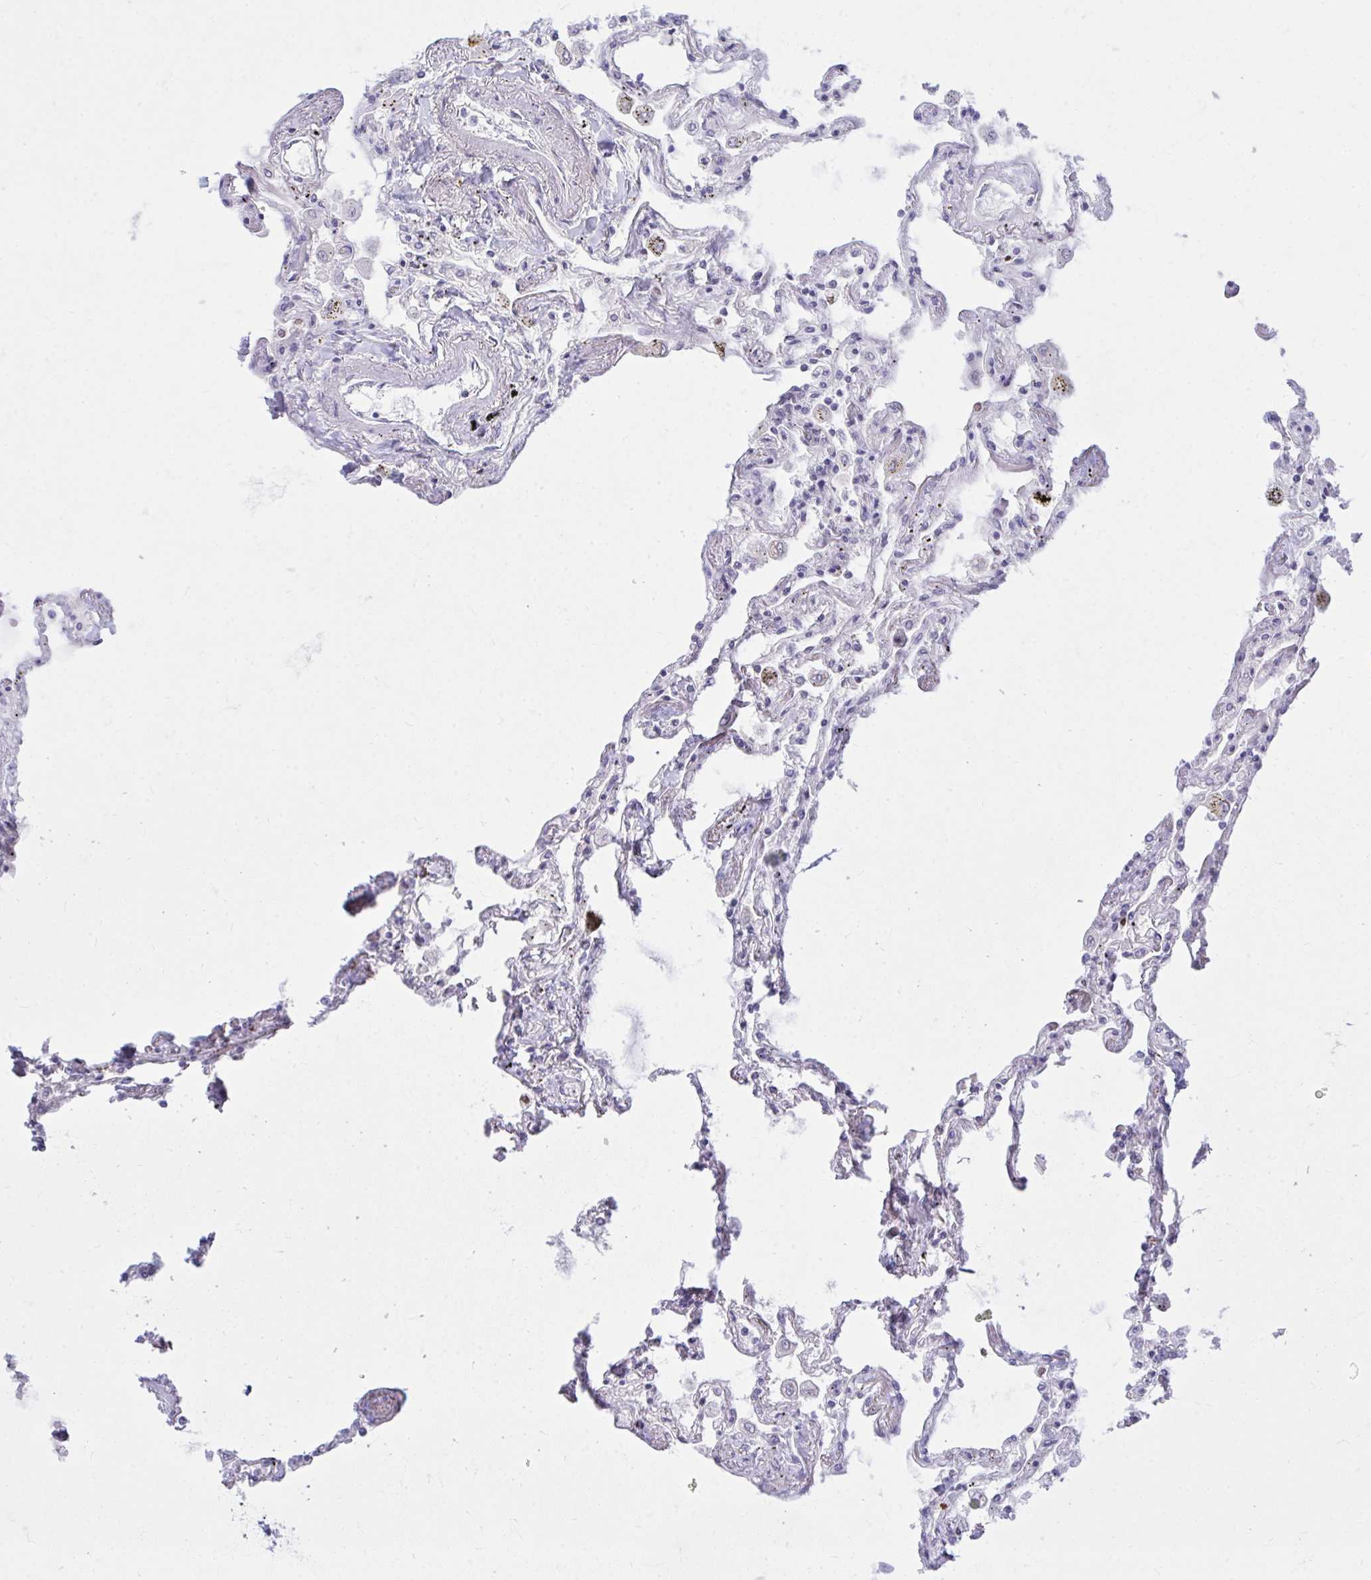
{"staining": {"intensity": "negative", "quantity": "none", "location": "none"}, "tissue": "lung", "cell_type": "Alveolar cells", "image_type": "normal", "snomed": [{"axis": "morphology", "description": "Normal tissue, NOS"}, {"axis": "morphology", "description": "Adenocarcinoma, NOS"}, {"axis": "topography", "description": "Cartilage tissue"}, {"axis": "topography", "description": "Lung"}], "caption": "There is no significant positivity in alveolar cells of lung.", "gene": "RAB6A", "patient": {"sex": "female", "age": 67}}